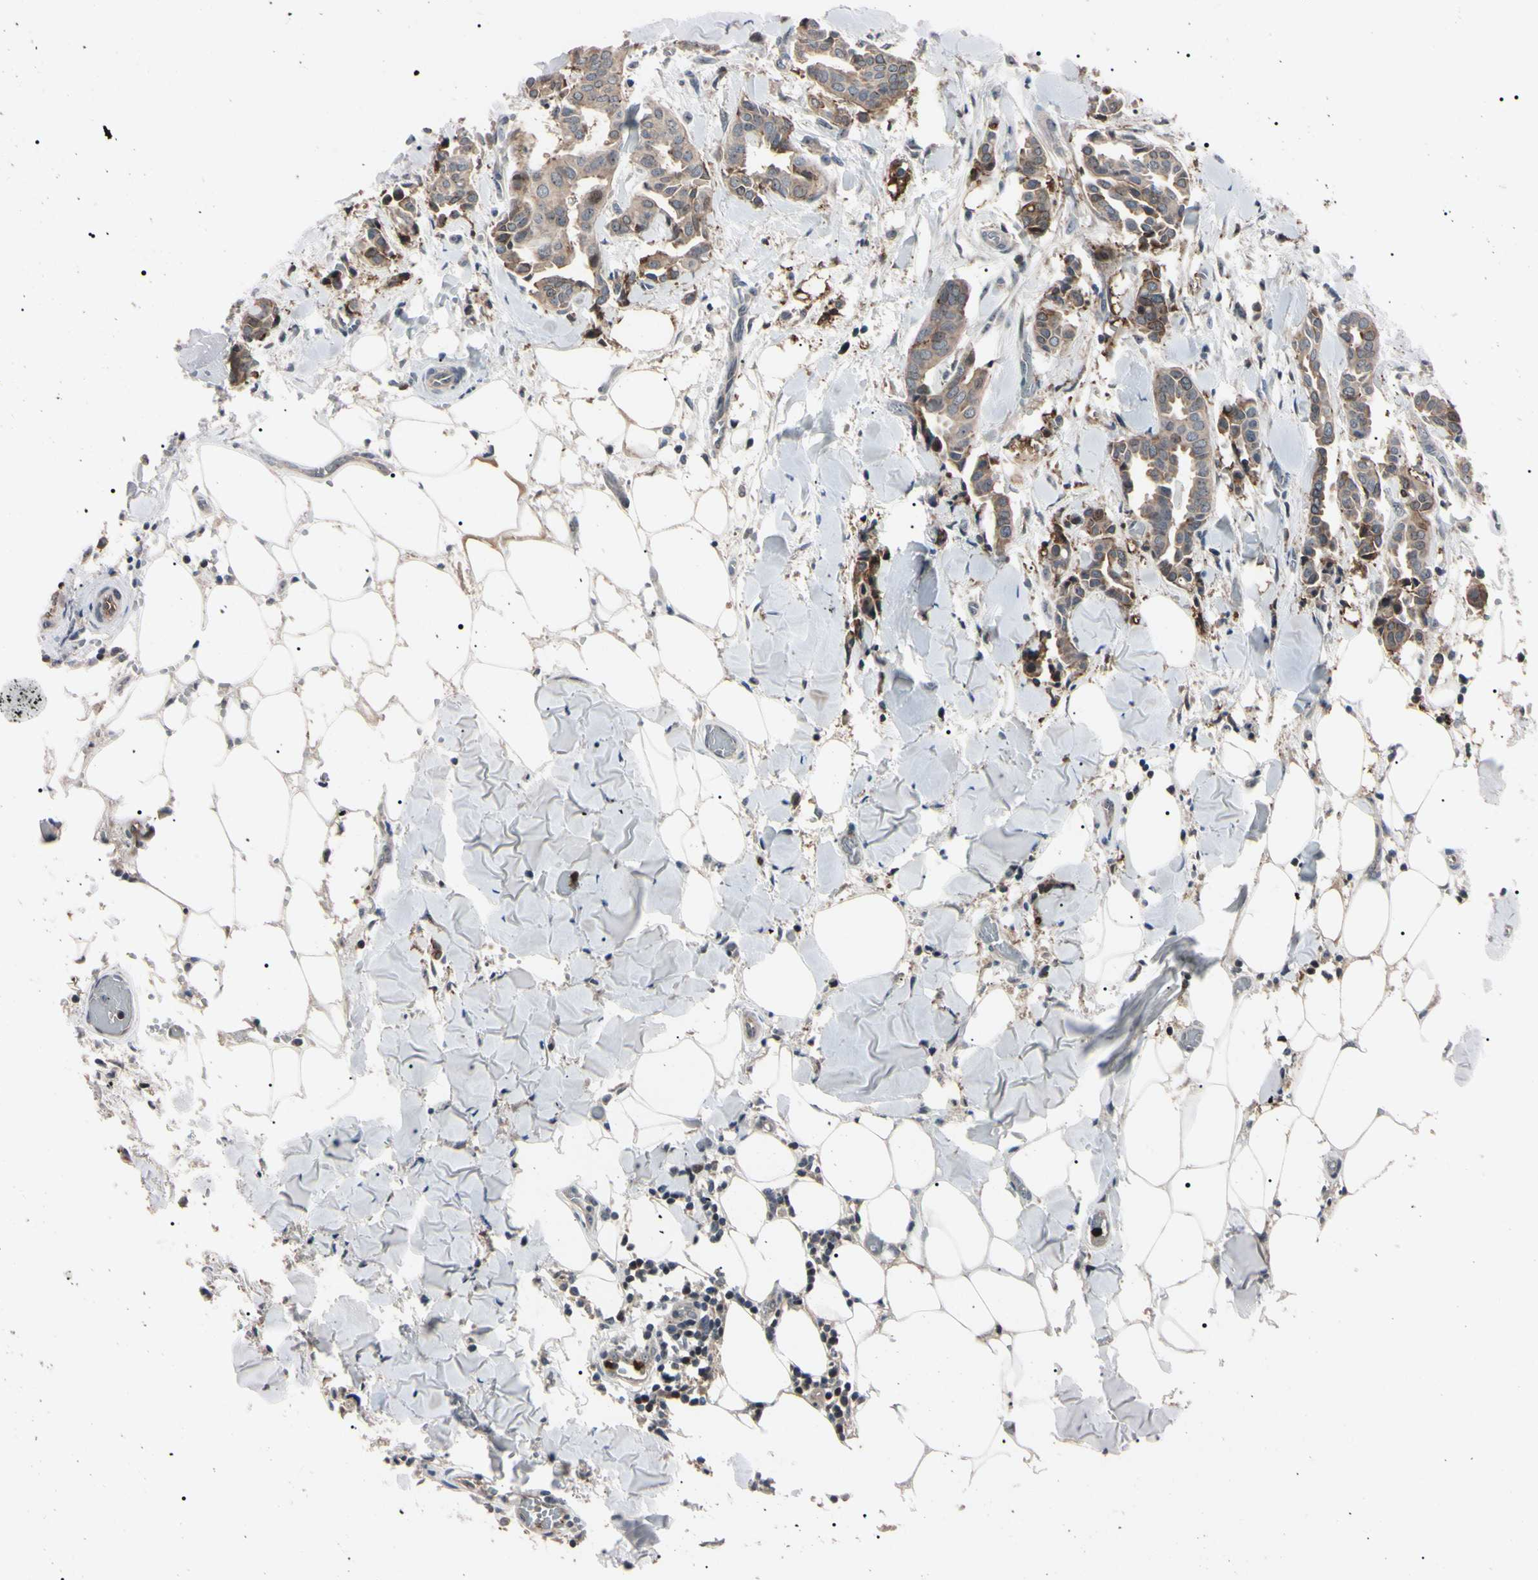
{"staining": {"intensity": "weak", "quantity": ">75%", "location": "cytoplasmic/membranous,nuclear"}, "tissue": "head and neck cancer", "cell_type": "Tumor cells", "image_type": "cancer", "snomed": [{"axis": "morphology", "description": "Adenocarcinoma, NOS"}, {"axis": "topography", "description": "Salivary gland"}, {"axis": "topography", "description": "Head-Neck"}], "caption": "Immunohistochemical staining of adenocarcinoma (head and neck) exhibits weak cytoplasmic/membranous and nuclear protein expression in approximately >75% of tumor cells.", "gene": "TRAF5", "patient": {"sex": "female", "age": 59}}